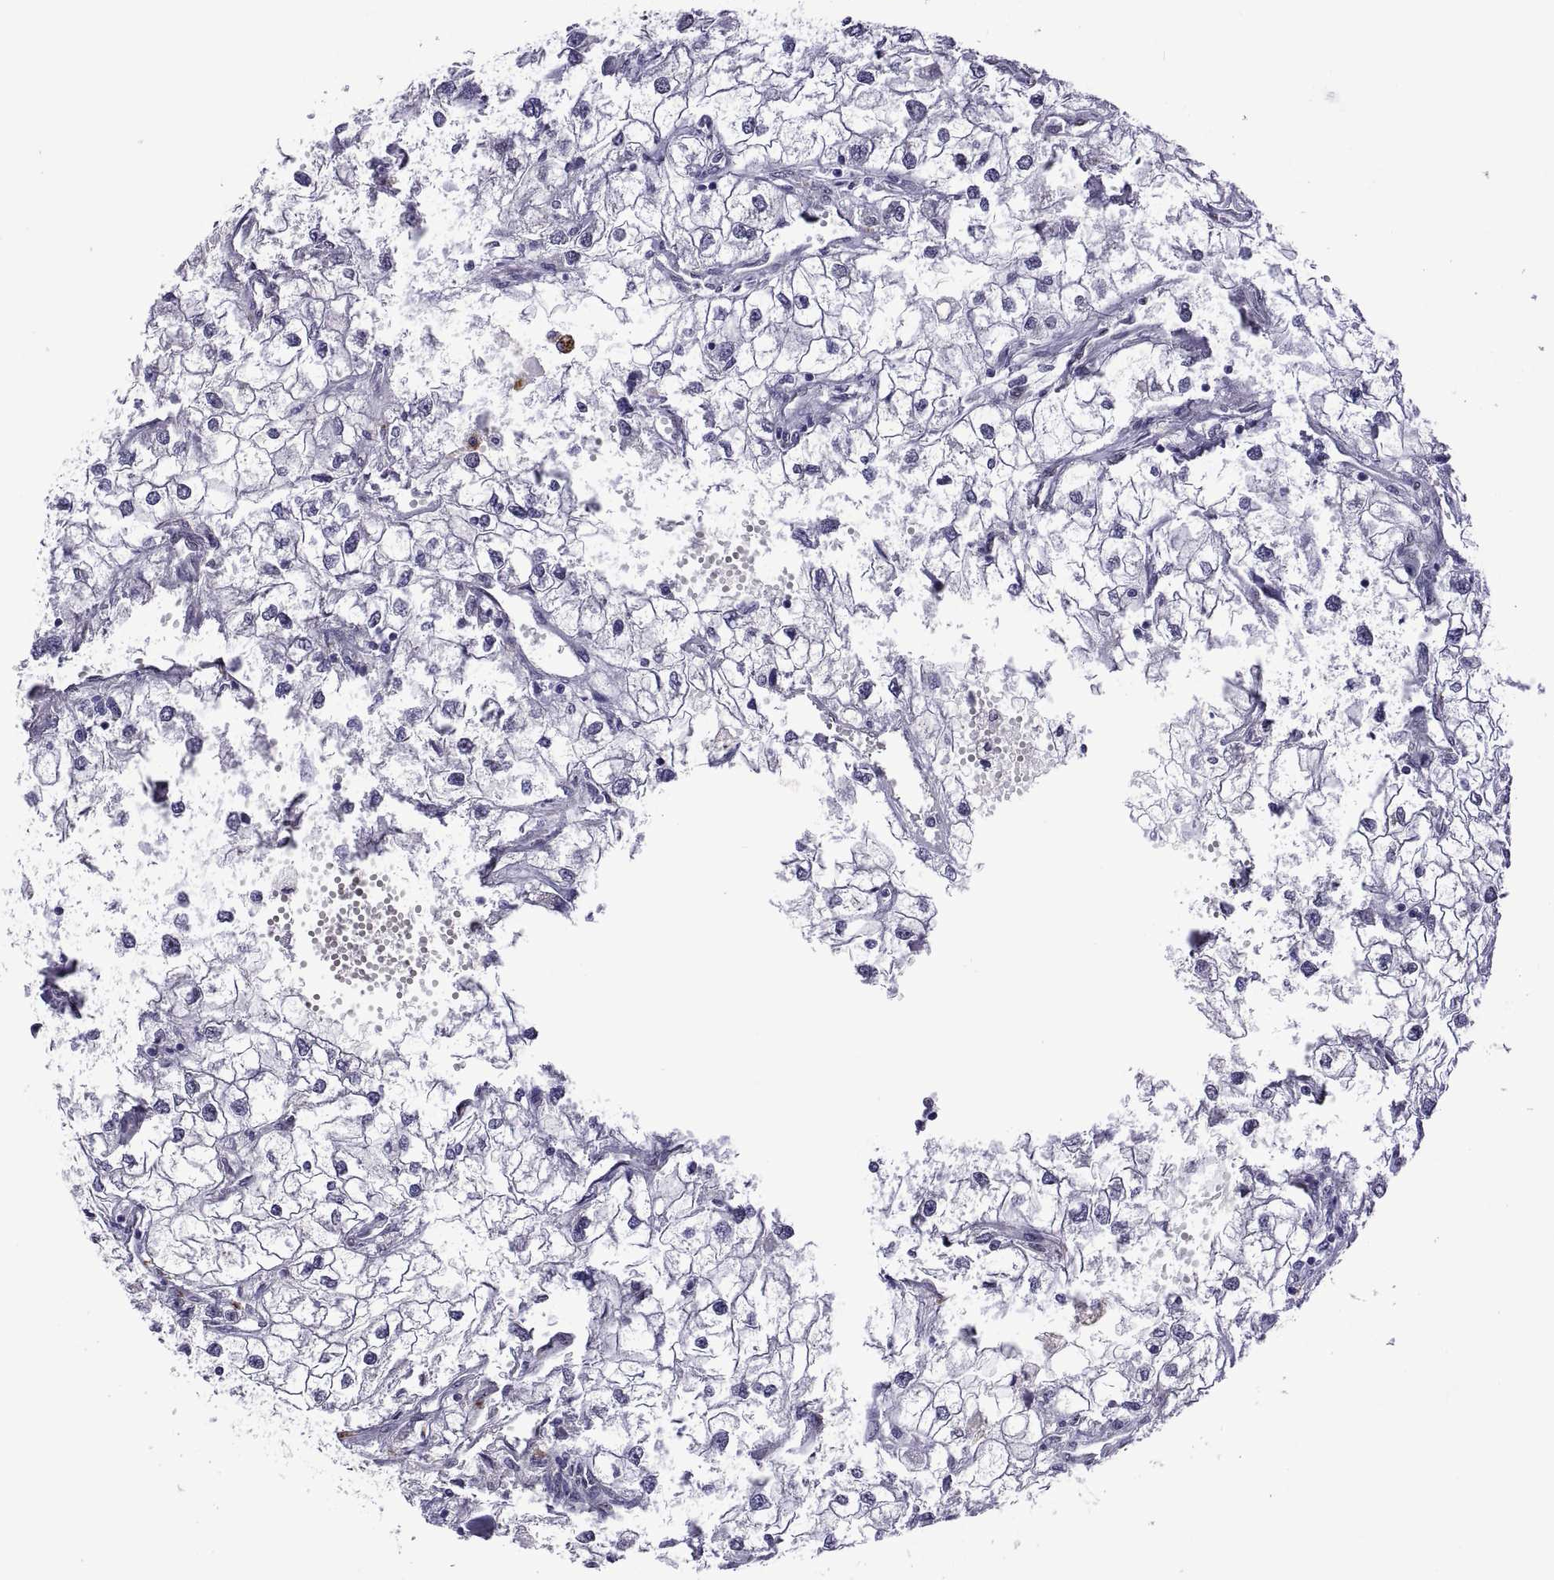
{"staining": {"intensity": "negative", "quantity": "none", "location": "none"}, "tissue": "renal cancer", "cell_type": "Tumor cells", "image_type": "cancer", "snomed": [{"axis": "morphology", "description": "Adenocarcinoma, NOS"}, {"axis": "topography", "description": "Kidney"}], "caption": "Immunohistochemistry (IHC) photomicrograph of neoplastic tissue: renal cancer stained with DAB displays no significant protein positivity in tumor cells. (DAB (3,3'-diaminobenzidine) IHC with hematoxylin counter stain).", "gene": "NR4A1", "patient": {"sex": "male", "age": 59}}